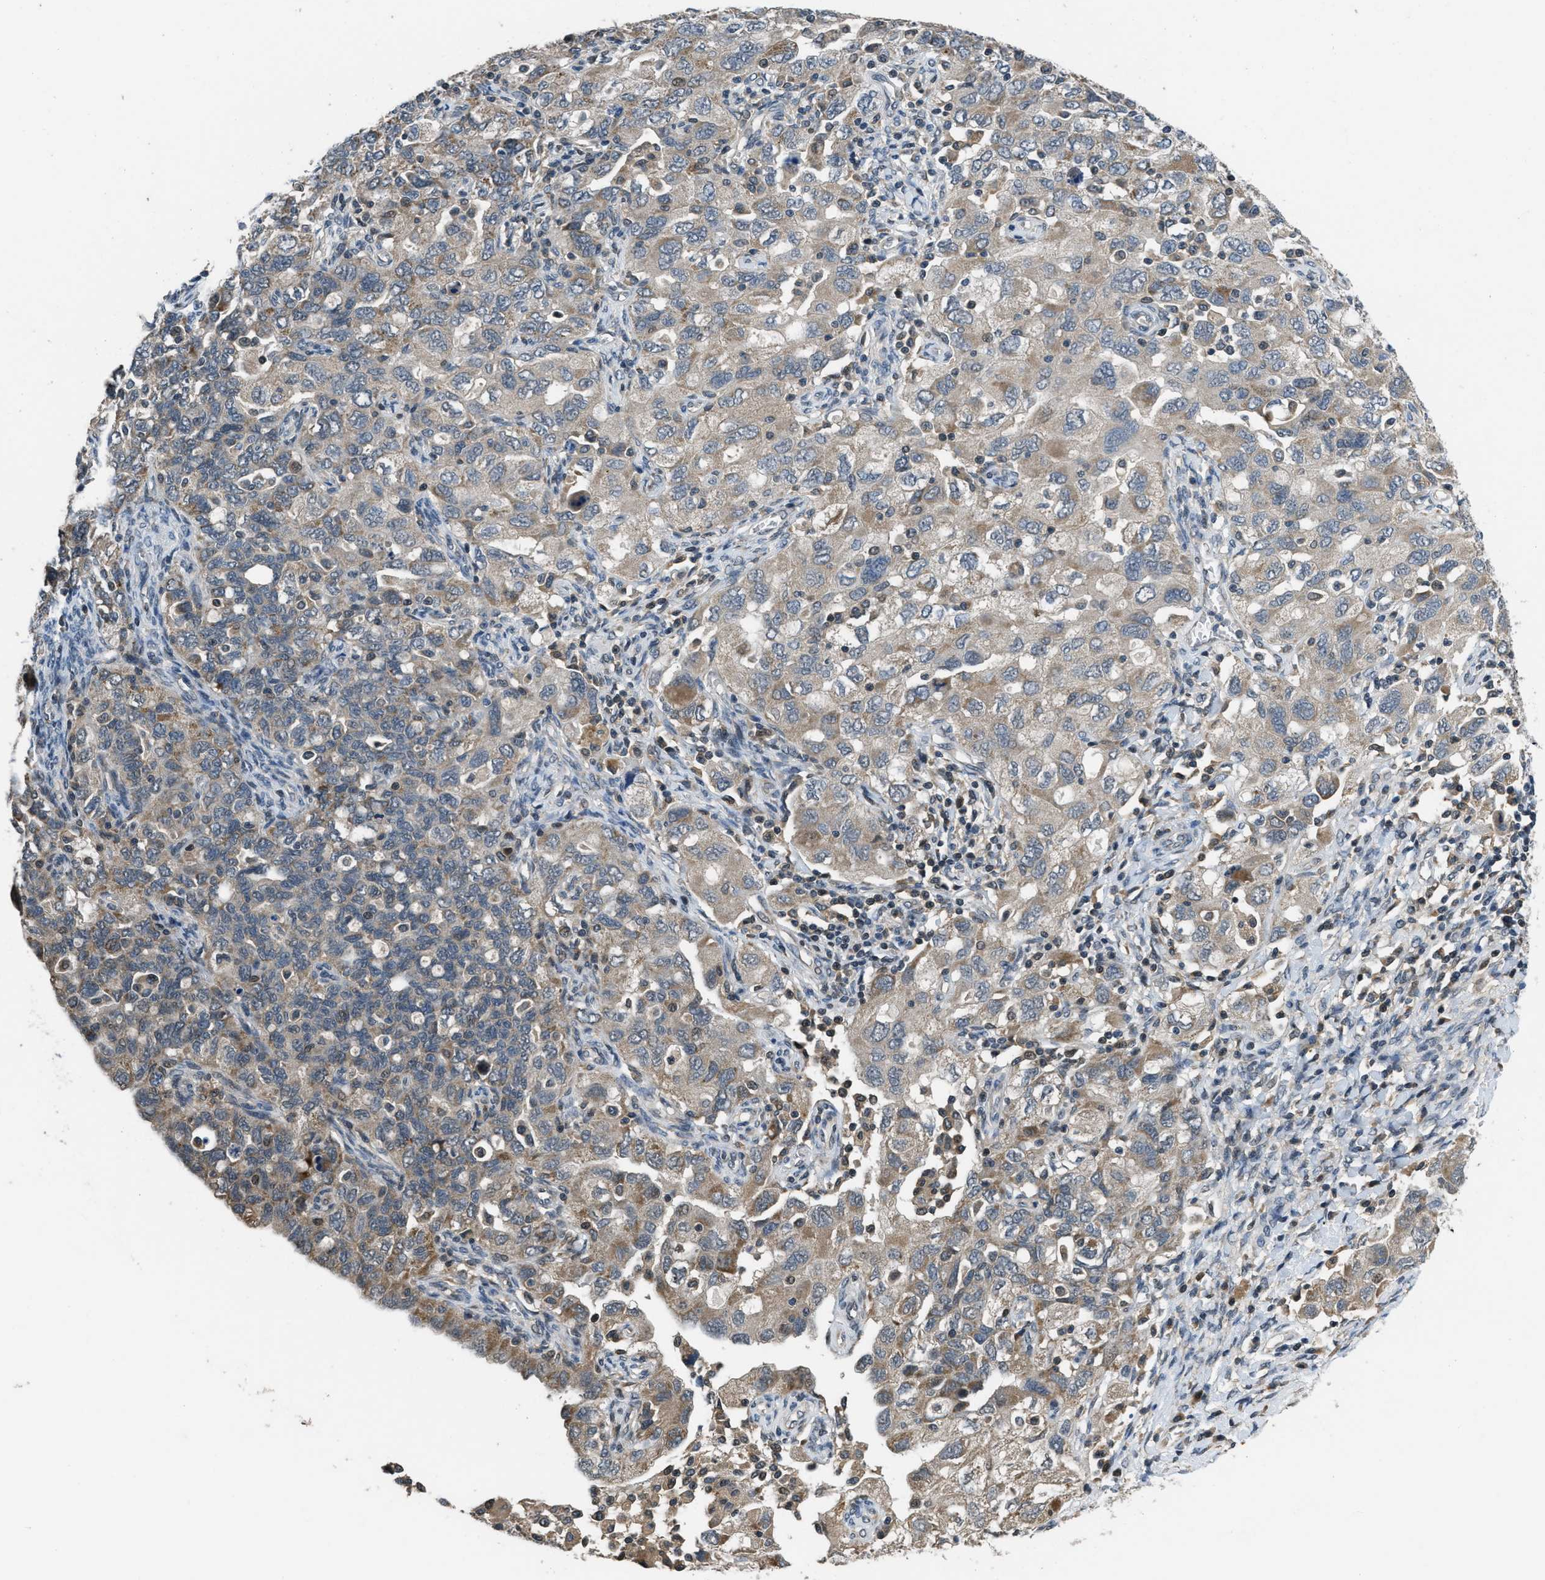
{"staining": {"intensity": "weak", "quantity": "25%-75%", "location": "cytoplasmic/membranous"}, "tissue": "ovarian cancer", "cell_type": "Tumor cells", "image_type": "cancer", "snomed": [{"axis": "morphology", "description": "Carcinoma, NOS"}, {"axis": "morphology", "description": "Cystadenocarcinoma, serous, NOS"}, {"axis": "topography", "description": "Ovary"}], "caption": "IHC of human ovarian cancer reveals low levels of weak cytoplasmic/membranous expression in approximately 25%-75% of tumor cells. The staining was performed using DAB, with brown indicating positive protein expression. Nuclei are stained blue with hematoxylin.", "gene": "NAT1", "patient": {"sex": "female", "age": 69}}